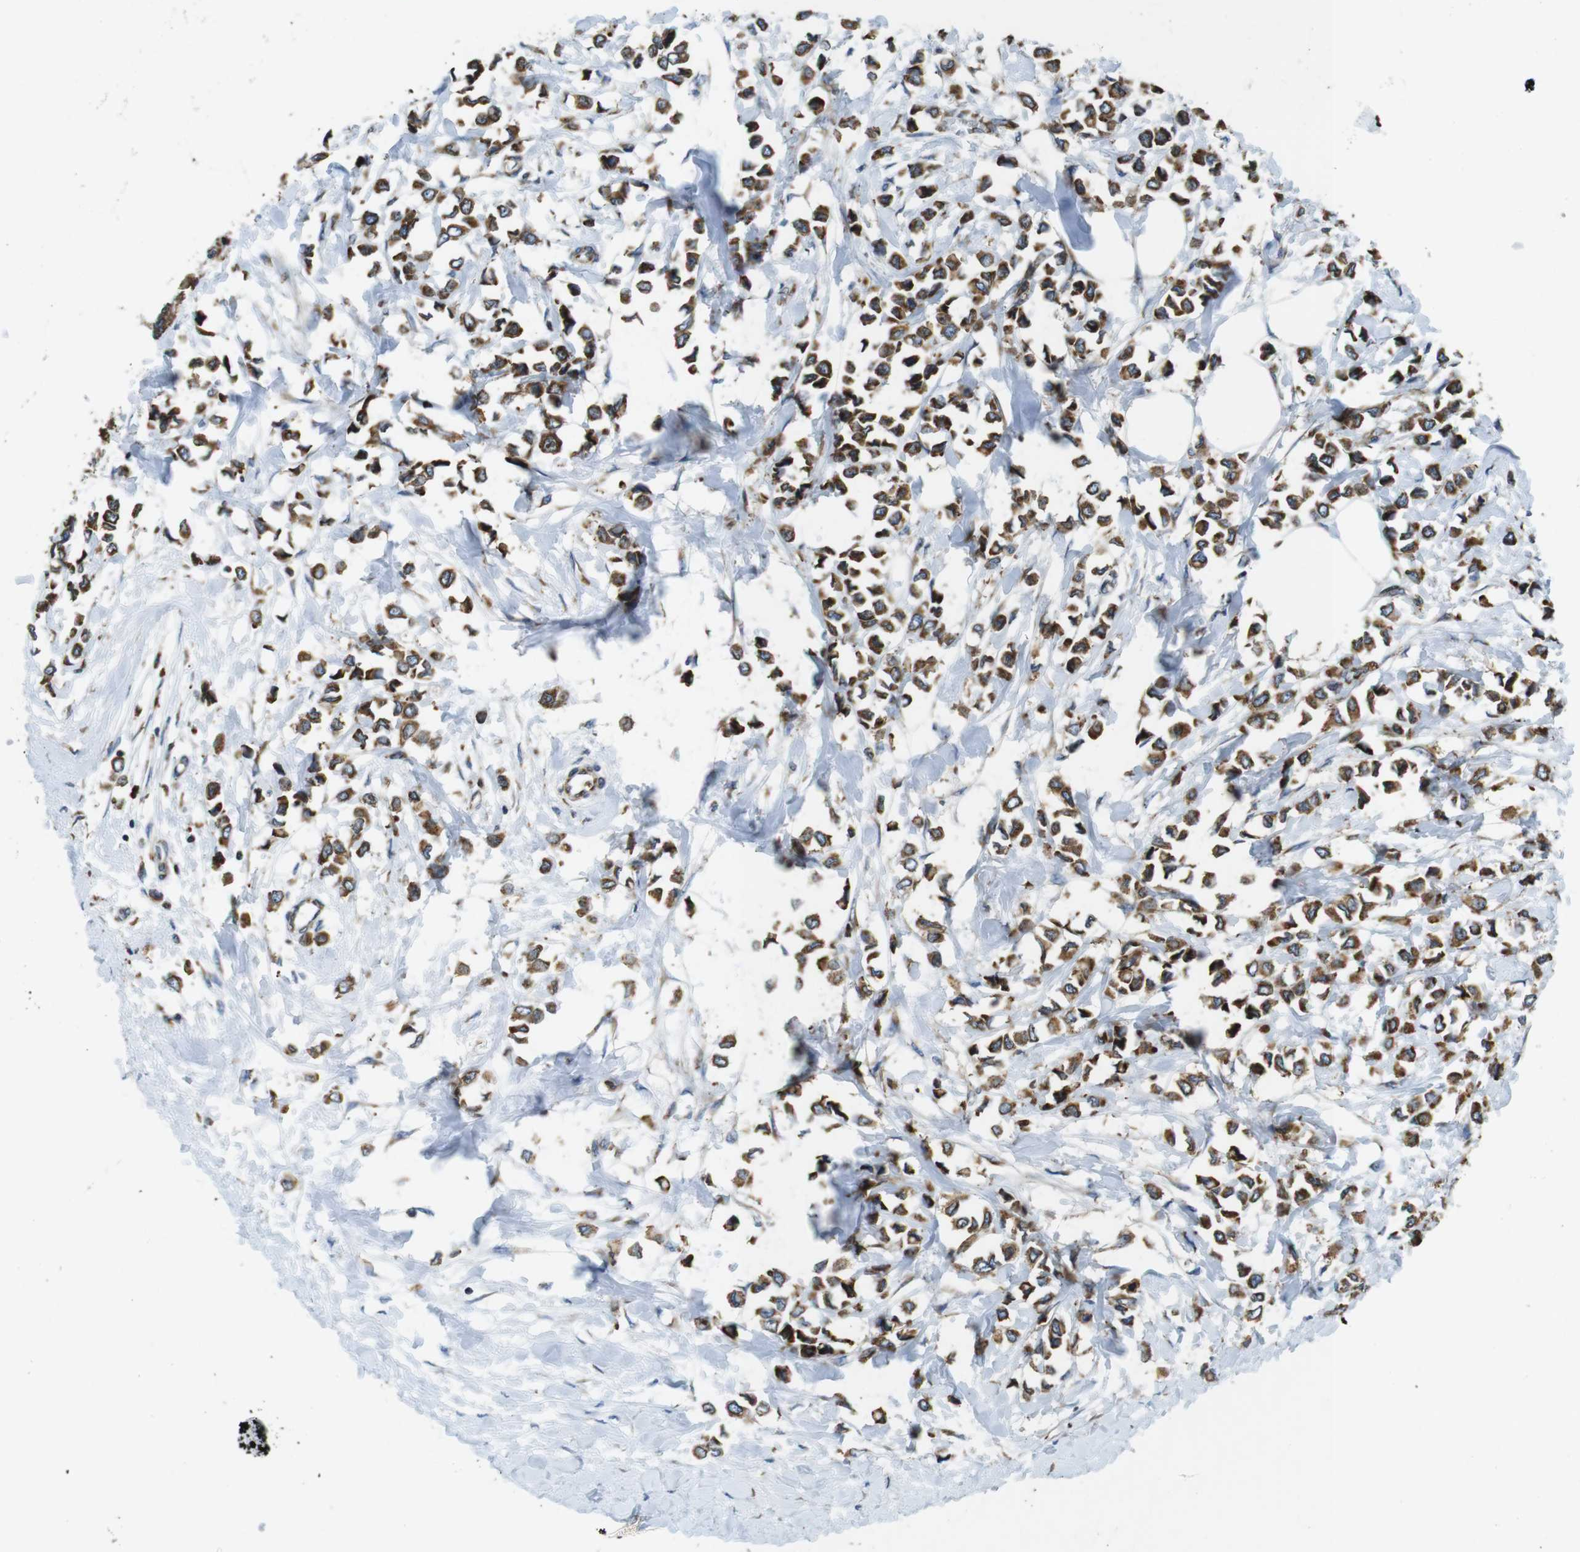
{"staining": {"intensity": "moderate", "quantity": ">75%", "location": "cytoplasmic/membranous"}, "tissue": "breast cancer", "cell_type": "Tumor cells", "image_type": "cancer", "snomed": [{"axis": "morphology", "description": "Lobular carcinoma"}, {"axis": "topography", "description": "Breast"}], "caption": "This is a photomicrograph of IHC staining of breast lobular carcinoma, which shows moderate positivity in the cytoplasmic/membranous of tumor cells.", "gene": "UGGT1", "patient": {"sex": "female", "age": 51}}